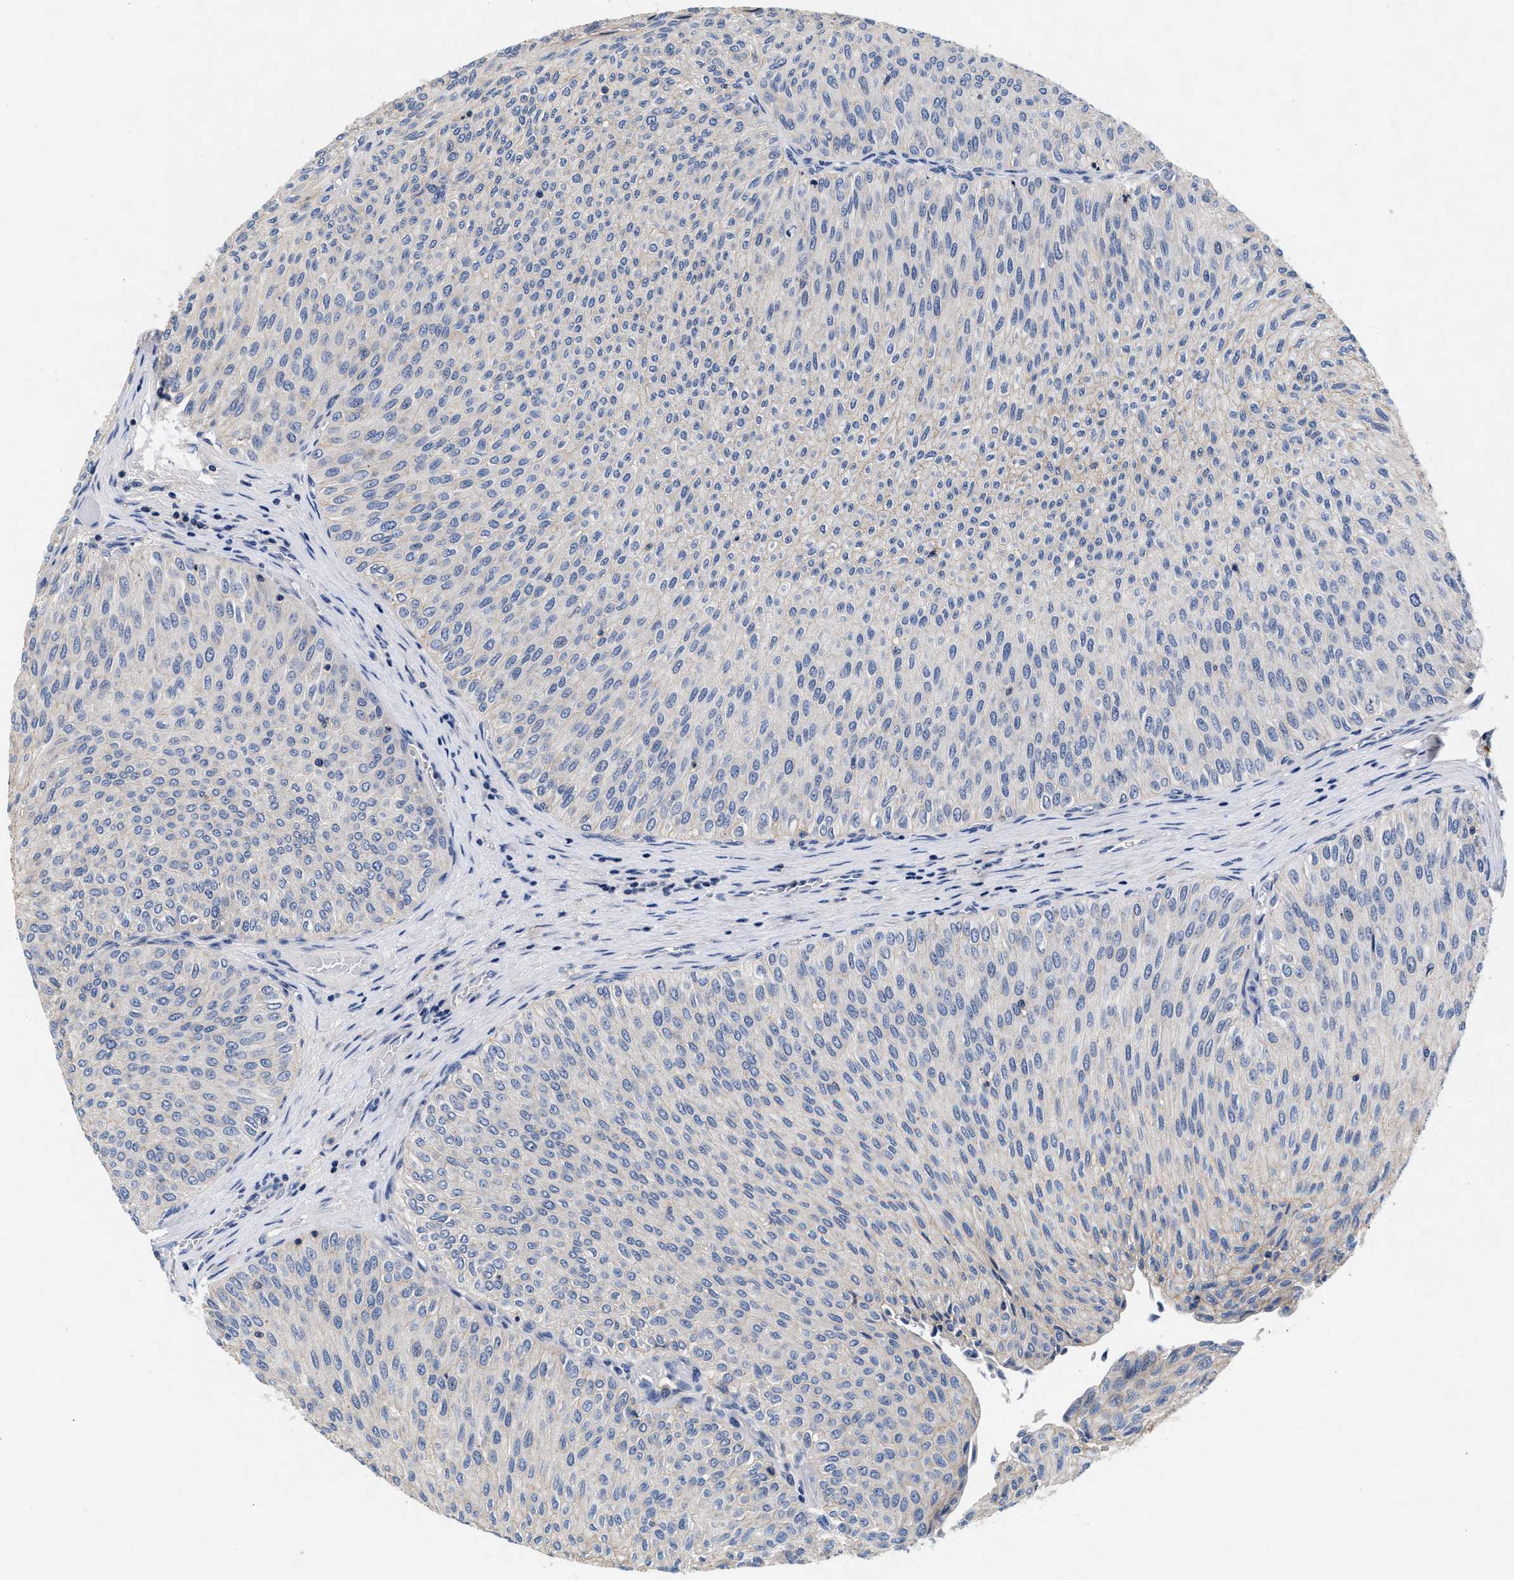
{"staining": {"intensity": "negative", "quantity": "none", "location": "none"}, "tissue": "urothelial cancer", "cell_type": "Tumor cells", "image_type": "cancer", "snomed": [{"axis": "morphology", "description": "Urothelial carcinoma, Low grade"}, {"axis": "topography", "description": "Urinary bladder"}], "caption": "An immunohistochemistry (IHC) micrograph of urothelial carcinoma (low-grade) is shown. There is no staining in tumor cells of urothelial carcinoma (low-grade).", "gene": "GNAI3", "patient": {"sex": "male", "age": 78}}